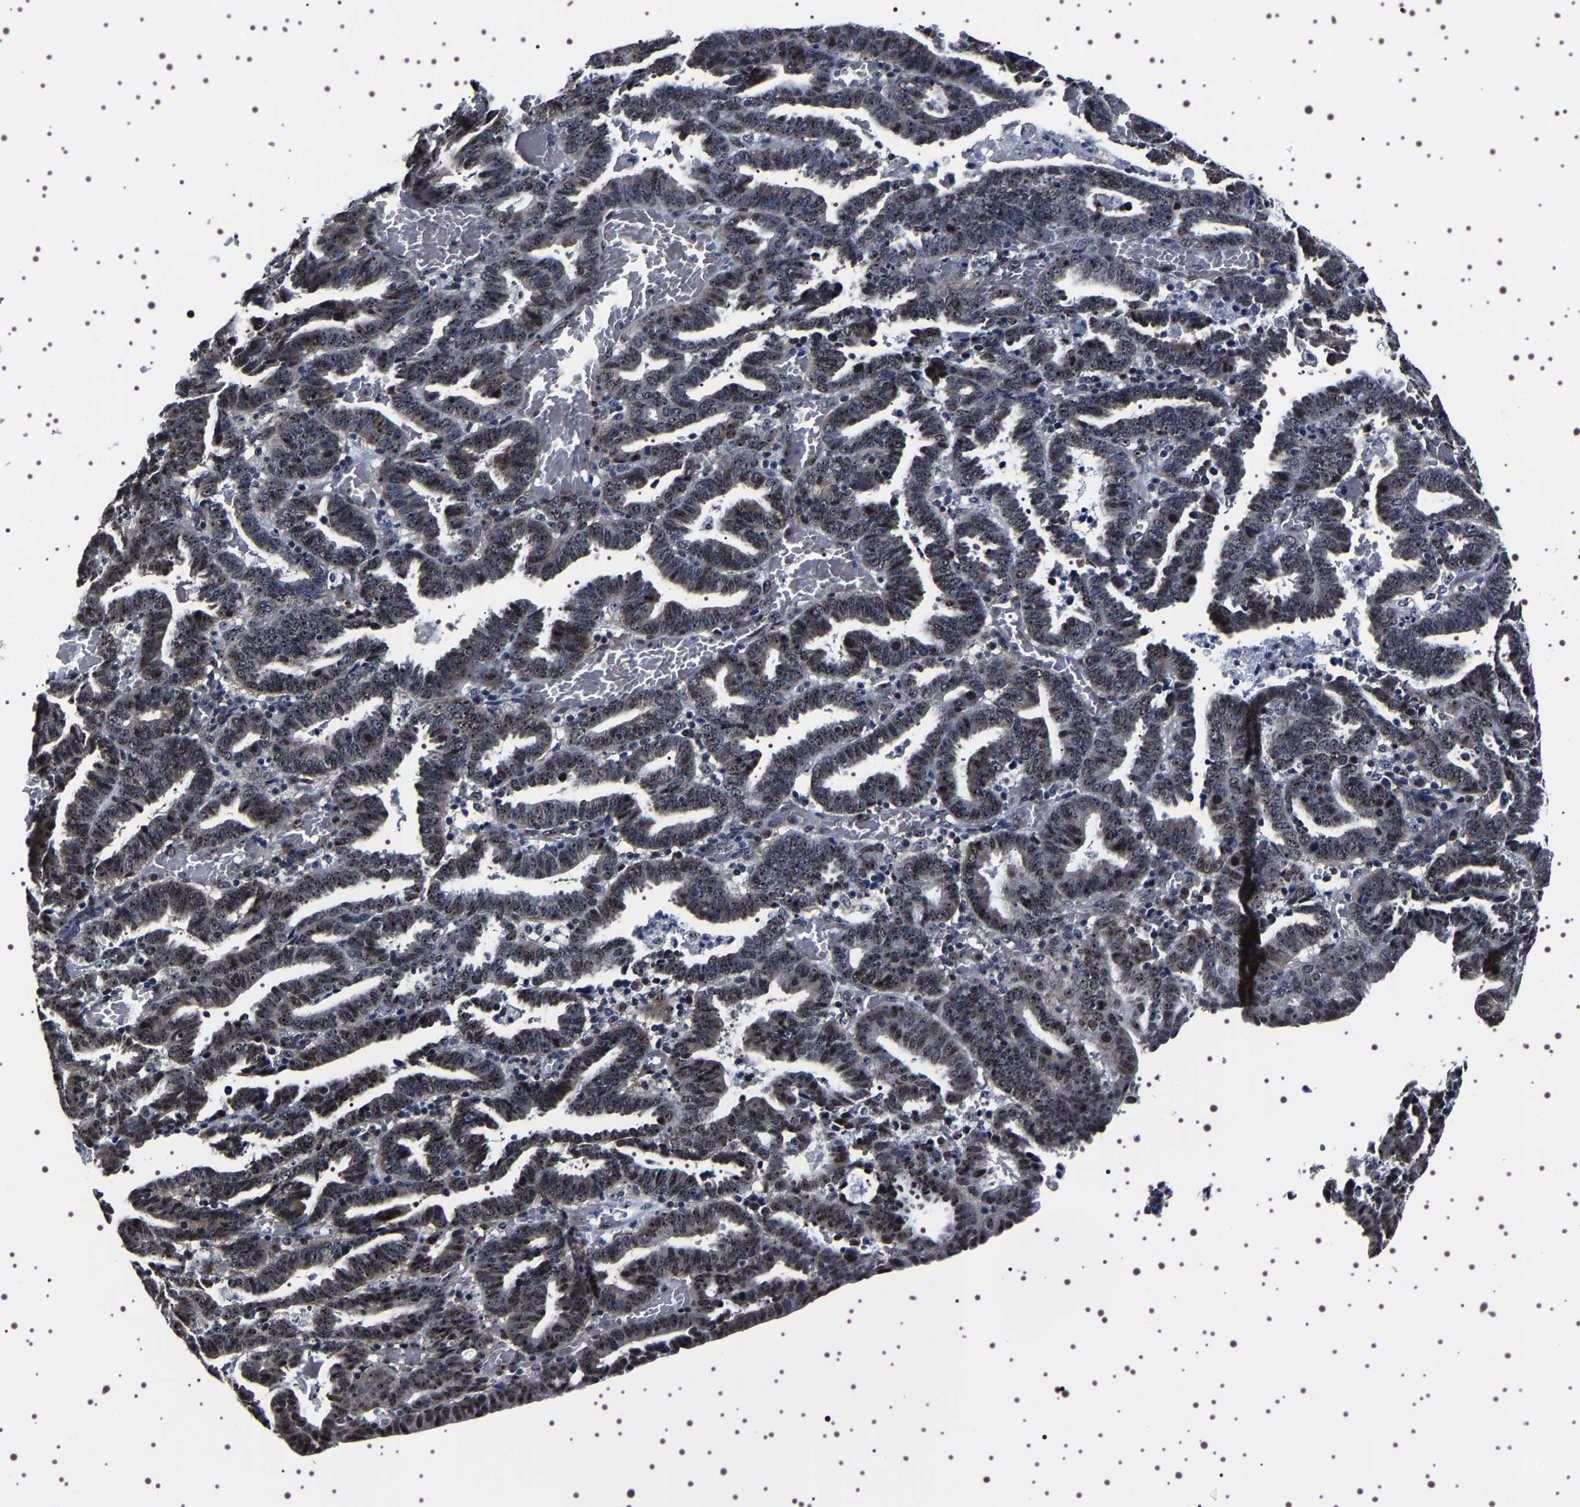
{"staining": {"intensity": "strong", "quantity": "25%-75%", "location": "nuclear"}, "tissue": "endometrial cancer", "cell_type": "Tumor cells", "image_type": "cancer", "snomed": [{"axis": "morphology", "description": "Adenocarcinoma, NOS"}, {"axis": "topography", "description": "Uterus"}], "caption": "Endometrial cancer (adenocarcinoma) was stained to show a protein in brown. There is high levels of strong nuclear expression in about 25%-75% of tumor cells.", "gene": "GNL3", "patient": {"sex": "female", "age": 83}}